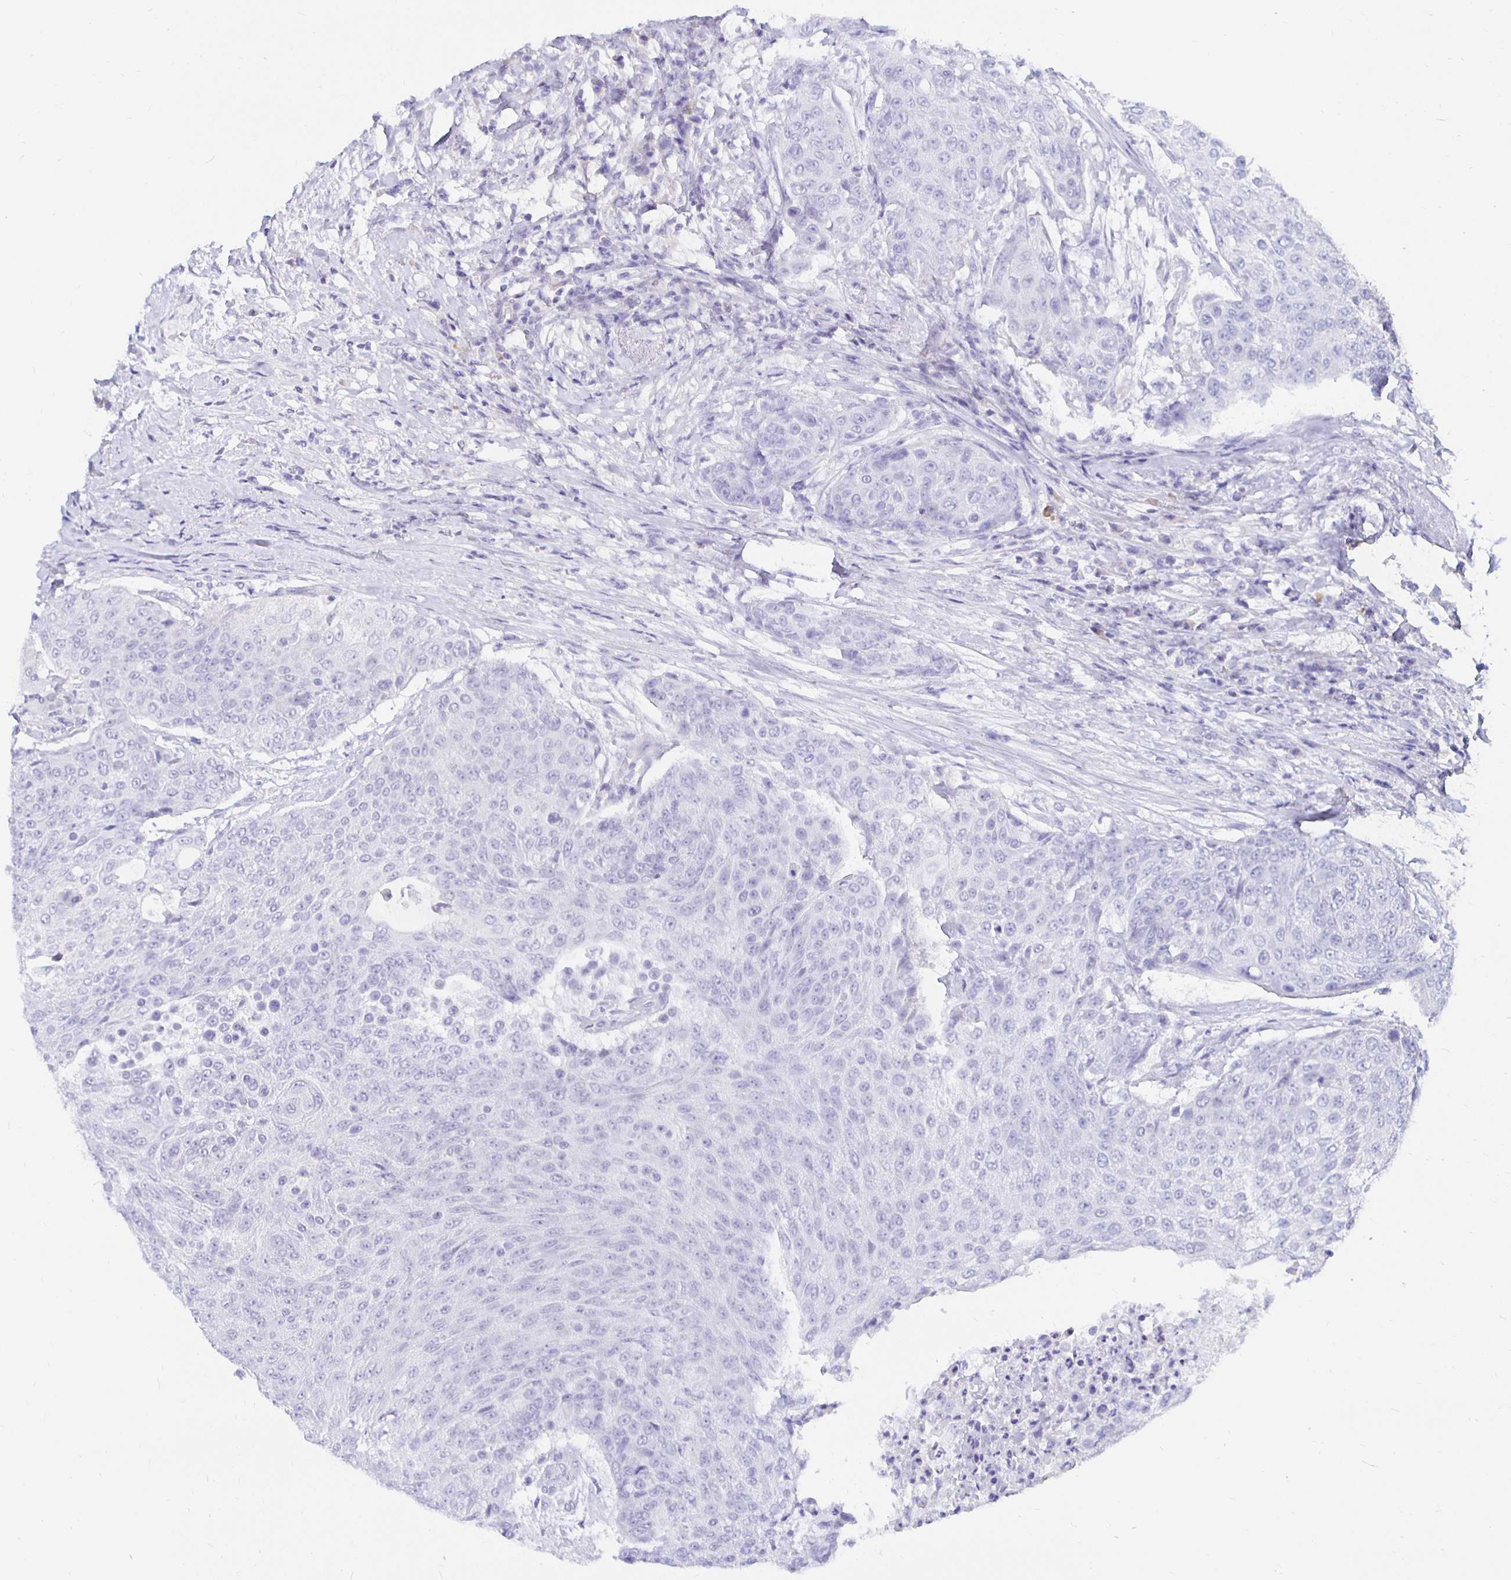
{"staining": {"intensity": "negative", "quantity": "none", "location": "none"}, "tissue": "urothelial cancer", "cell_type": "Tumor cells", "image_type": "cancer", "snomed": [{"axis": "morphology", "description": "Urothelial carcinoma, High grade"}, {"axis": "topography", "description": "Urinary bladder"}], "caption": "The photomicrograph demonstrates no staining of tumor cells in urothelial cancer. (DAB (3,3'-diaminobenzidine) IHC visualized using brightfield microscopy, high magnification).", "gene": "UMOD", "patient": {"sex": "female", "age": 63}}